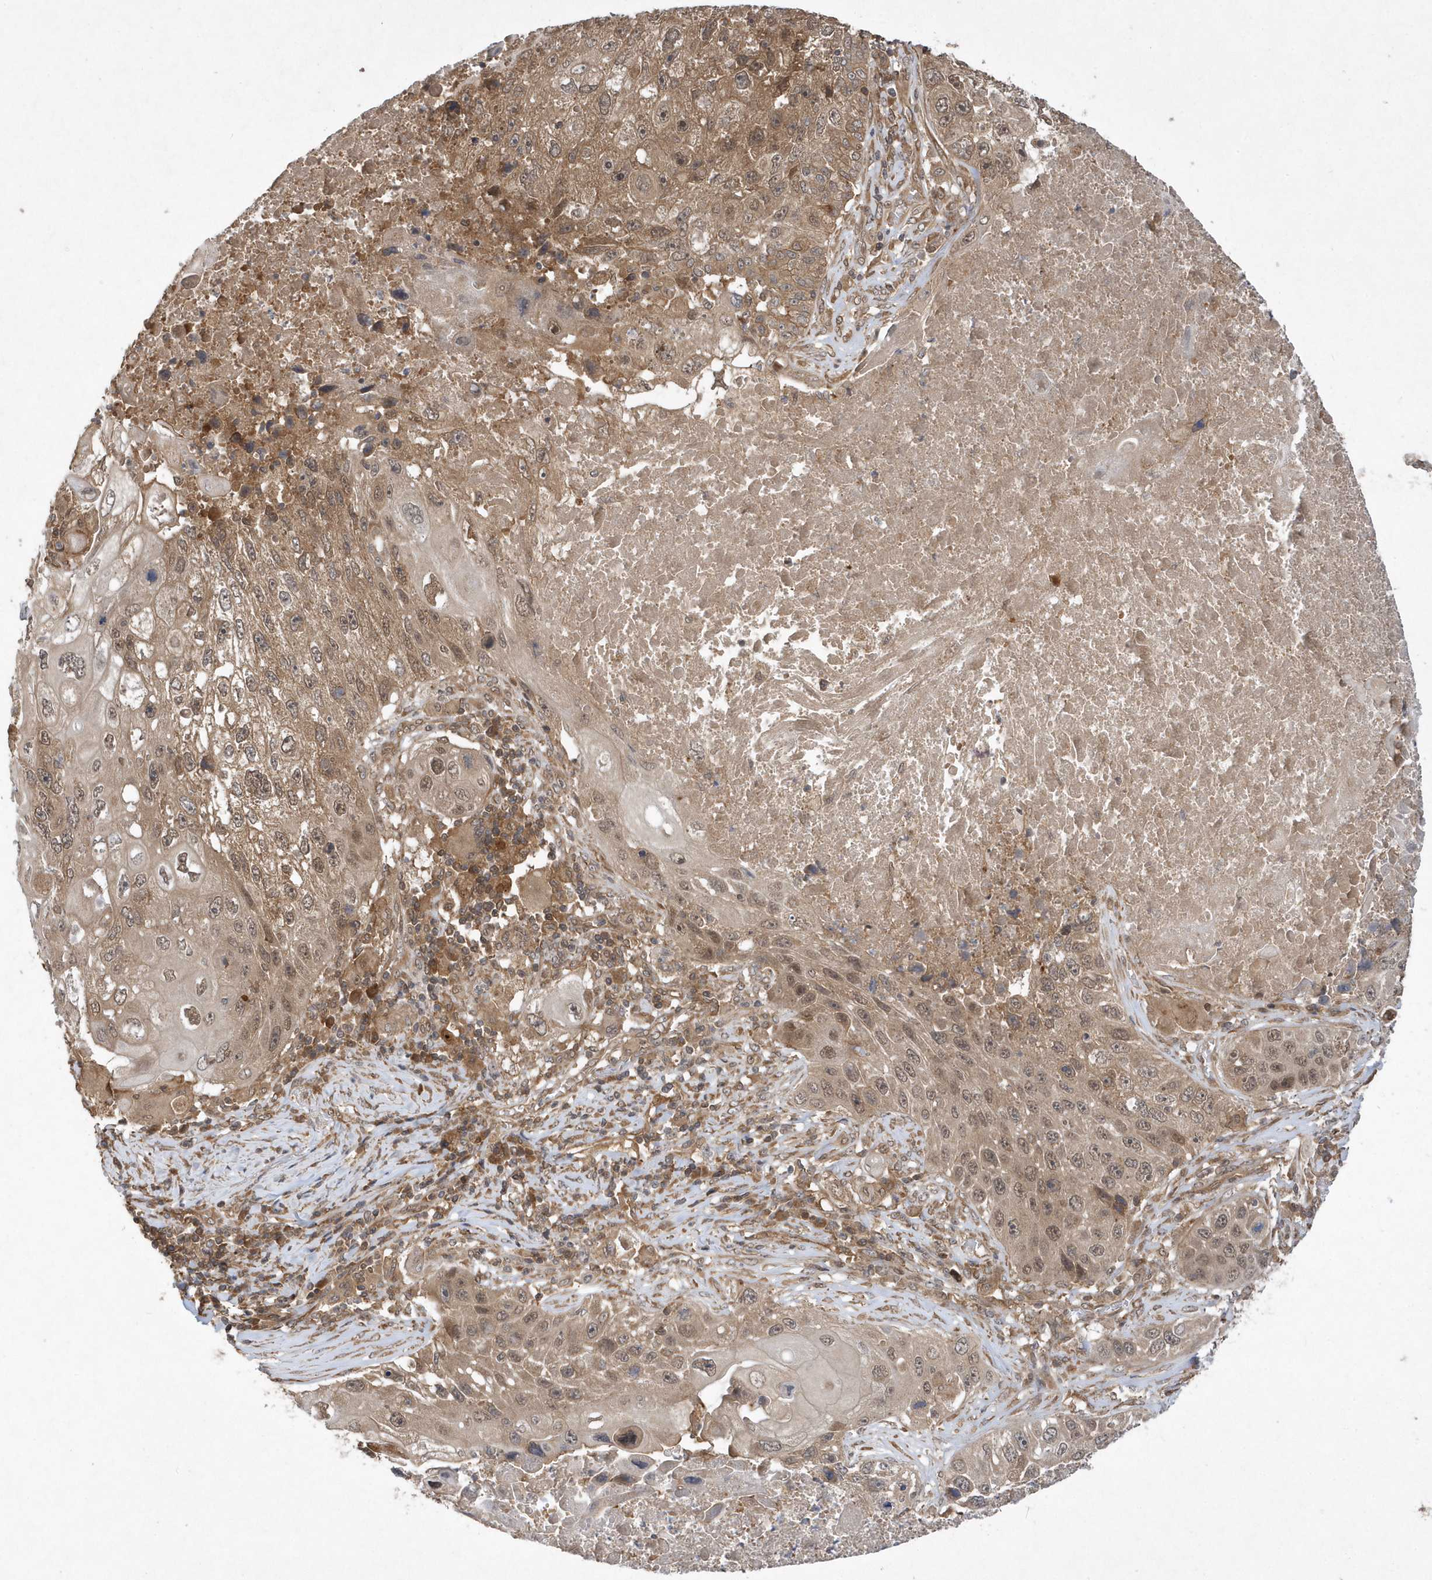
{"staining": {"intensity": "moderate", "quantity": ">75%", "location": "cytoplasmic/membranous,nuclear"}, "tissue": "lung cancer", "cell_type": "Tumor cells", "image_type": "cancer", "snomed": [{"axis": "morphology", "description": "Squamous cell carcinoma, NOS"}, {"axis": "topography", "description": "Lung"}], "caption": "A high-resolution micrograph shows immunohistochemistry staining of lung cancer, which displays moderate cytoplasmic/membranous and nuclear positivity in about >75% of tumor cells.", "gene": "GFM2", "patient": {"sex": "male", "age": 61}}